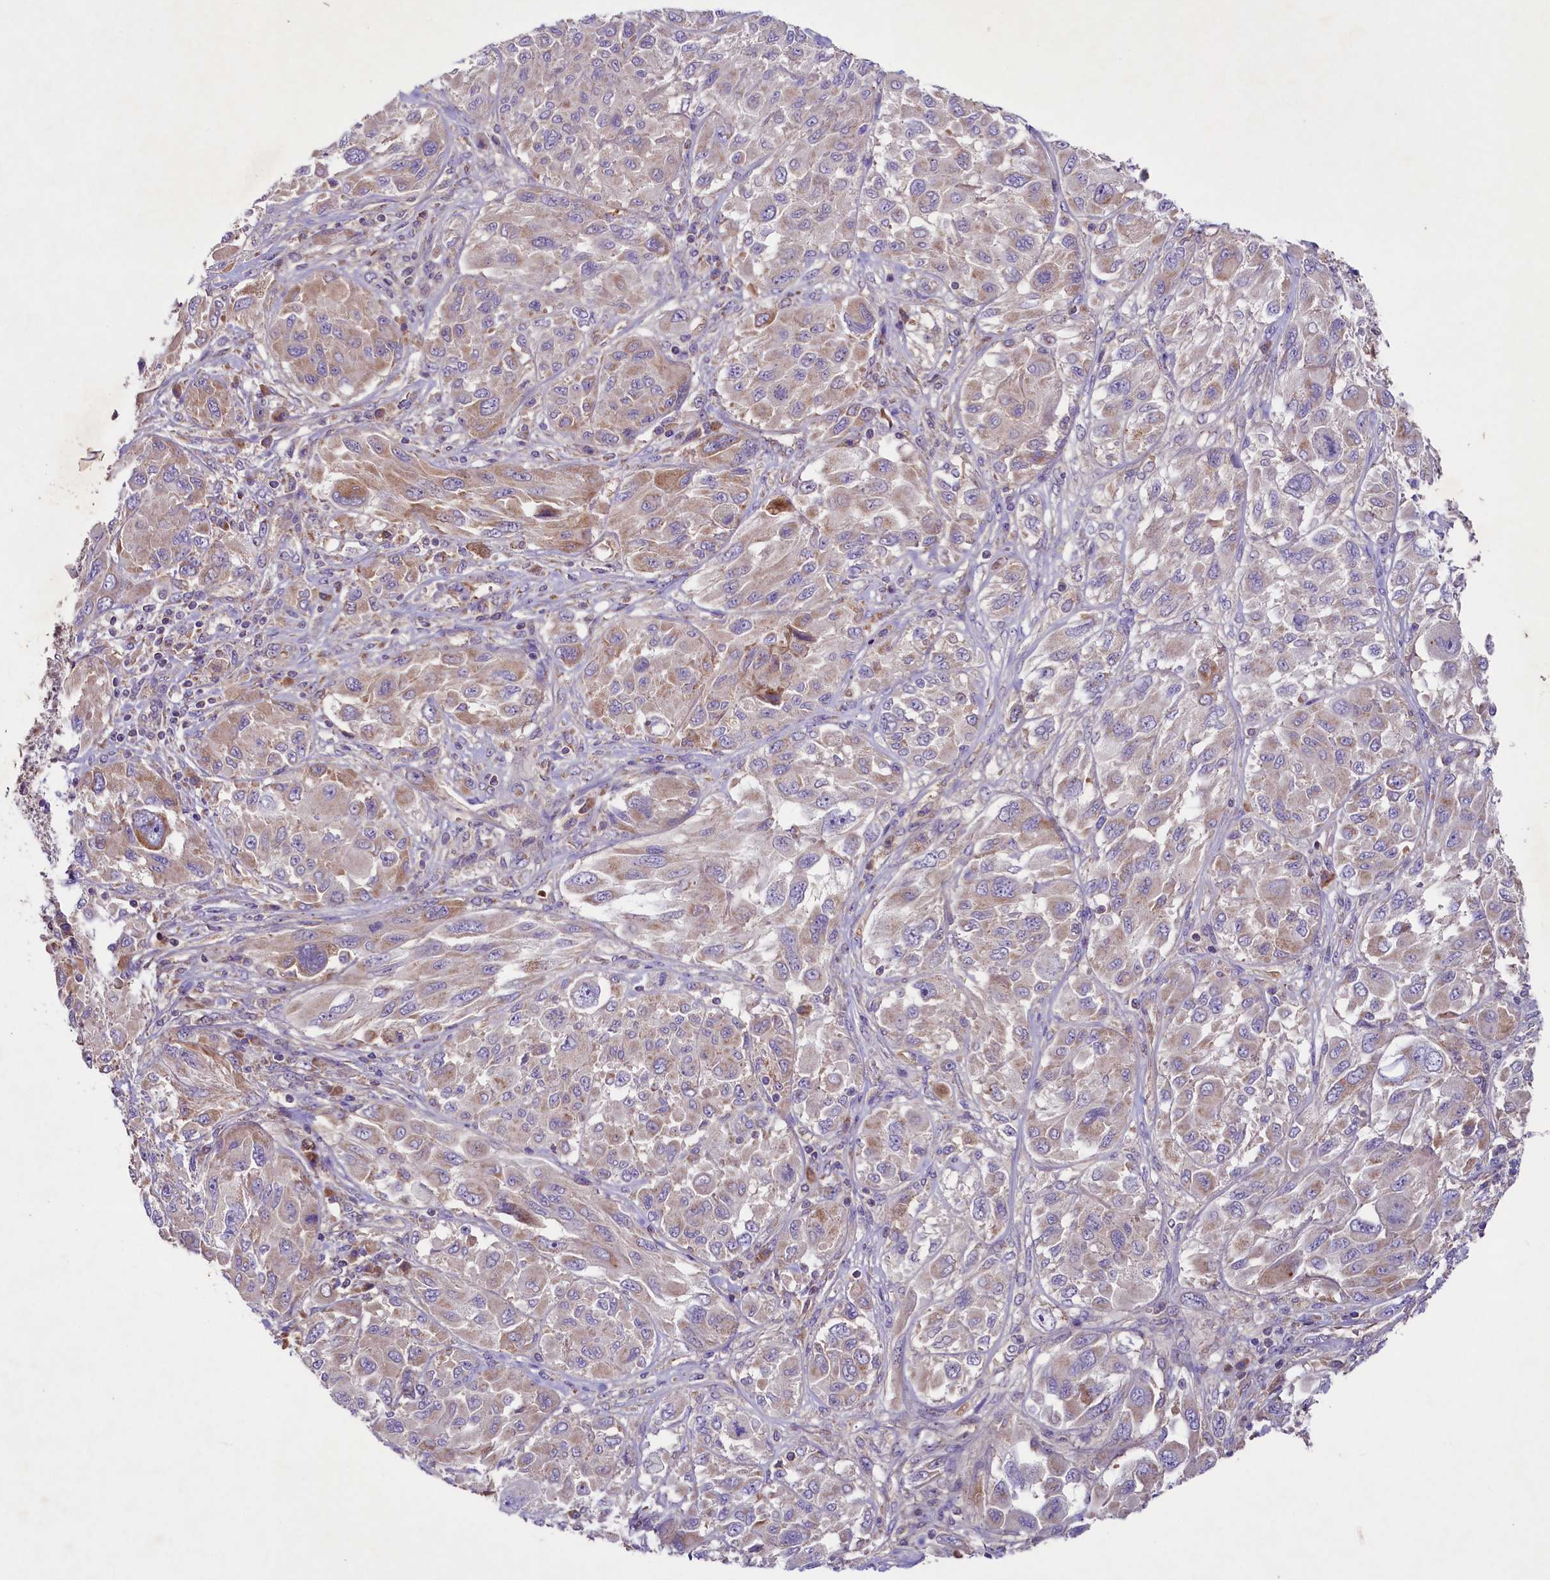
{"staining": {"intensity": "weak", "quantity": "25%-75%", "location": "cytoplasmic/membranous"}, "tissue": "melanoma", "cell_type": "Tumor cells", "image_type": "cancer", "snomed": [{"axis": "morphology", "description": "Malignant melanoma, NOS"}, {"axis": "topography", "description": "Skin"}], "caption": "Malignant melanoma stained with DAB (3,3'-diaminobenzidine) immunohistochemistry (IHC) shows low levels of weak cytoplasmic/membranous positivity in approximately 25%-75% of tumor cells. The staining was performed using DAB (3,3'-diaminobenzidine) to visualize the protein expression in brown, while the nuclei were stained in blue with hematoxylin (Magnification: 20x).", "gene": "PMPCB", "patient": {"sex": "female", "age": 91}}